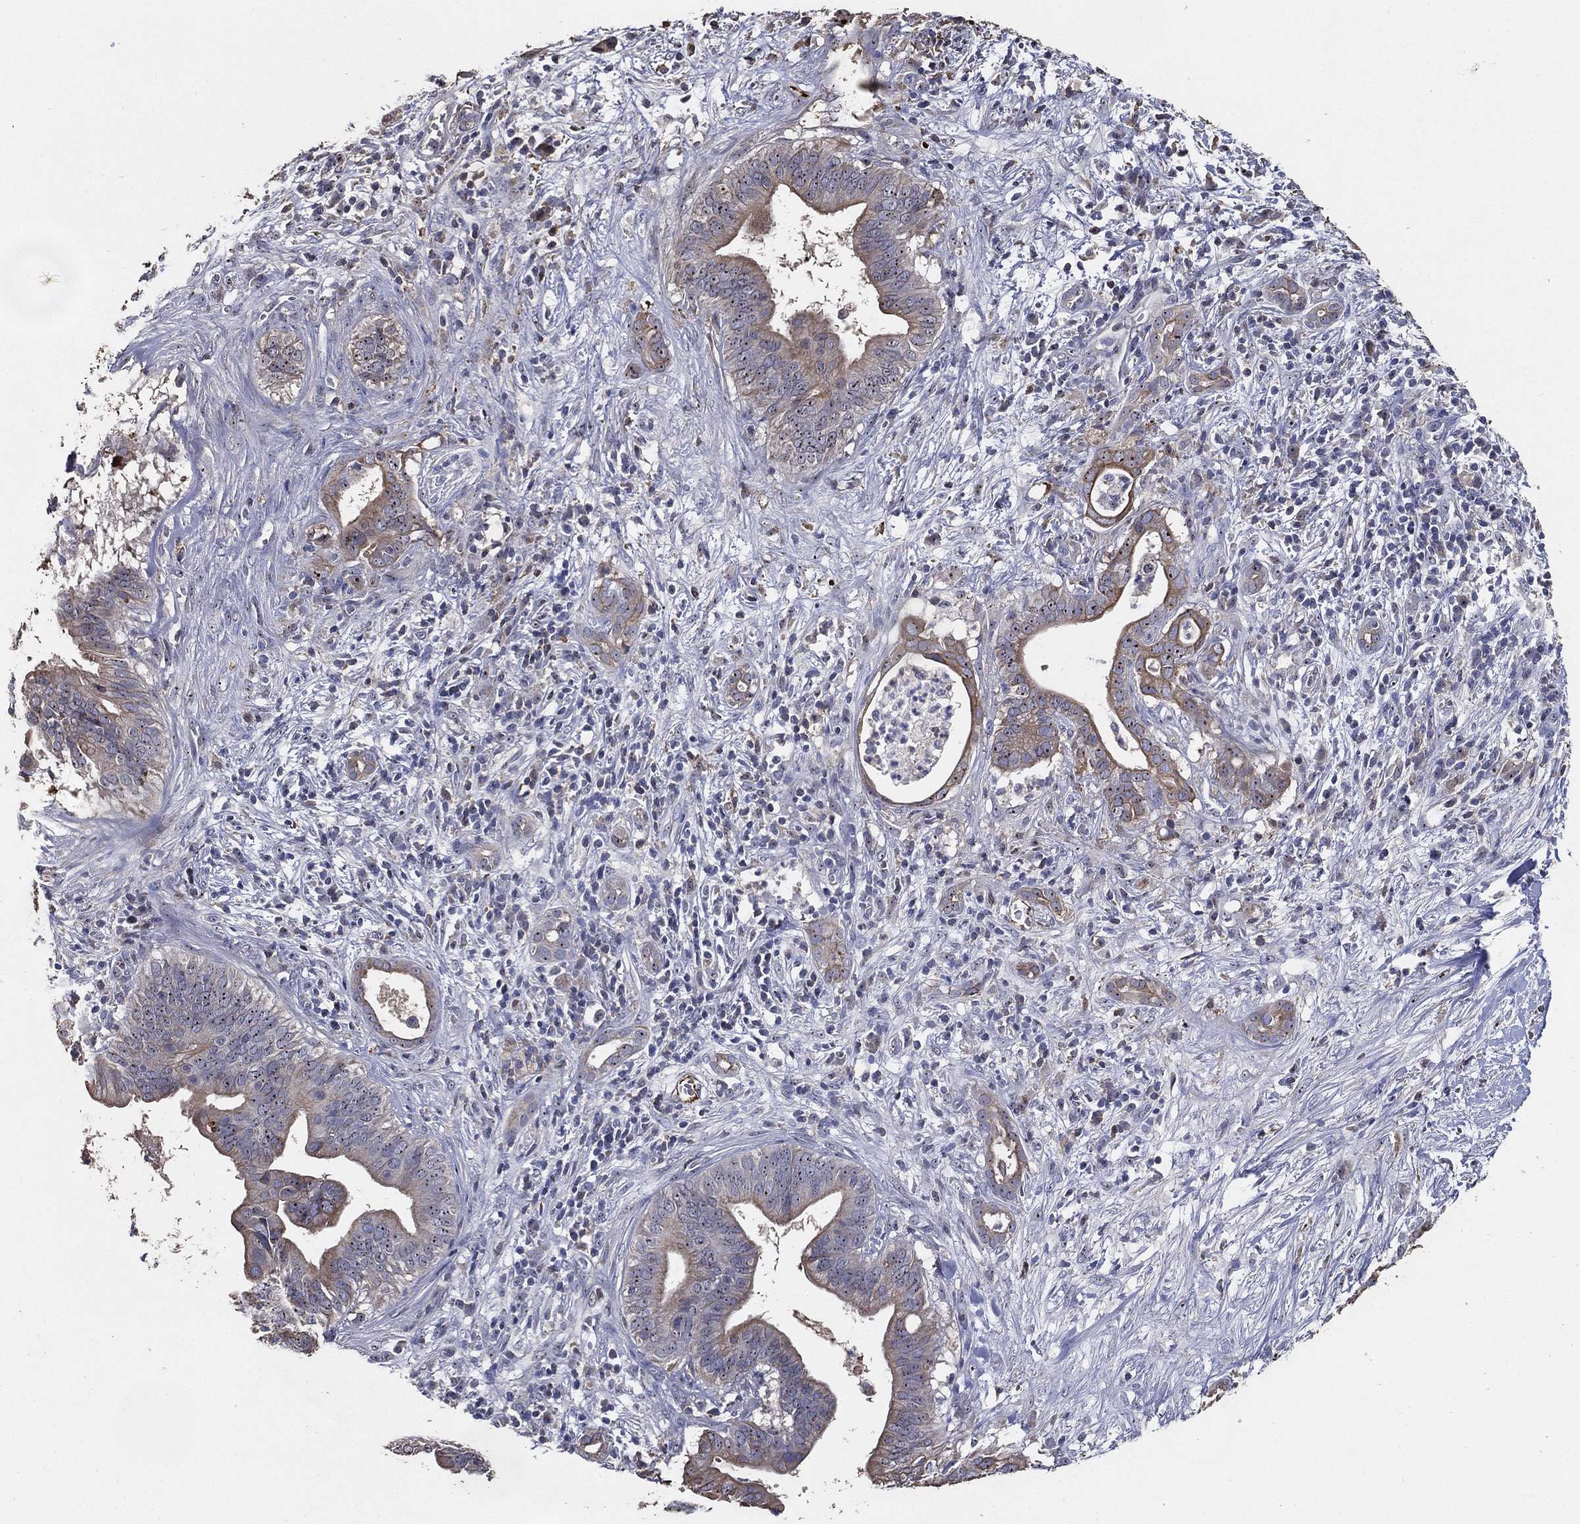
{"staining": {"intensity": "moderate", "quantity": "25%-75%", "location": "cytoplasmic/membranous"}, "tissue": "pancreatic cancer", "cell_type": "Tumor cells", "image_type": "cancer", "snomed": [{"axis": "morphology", "description": "Adenocarcinoma, NOS"}, {"axis": "topography", "description": "Pancreas"}], "caption": "Tumor cells demonstrate medium levels of moderate cytoplasmic/membranous staining in approximately 25%-75% of cells in human pancreatic cancer.", "gene": "EFNA1", "patient": {"sex": "male", "age": 61}}